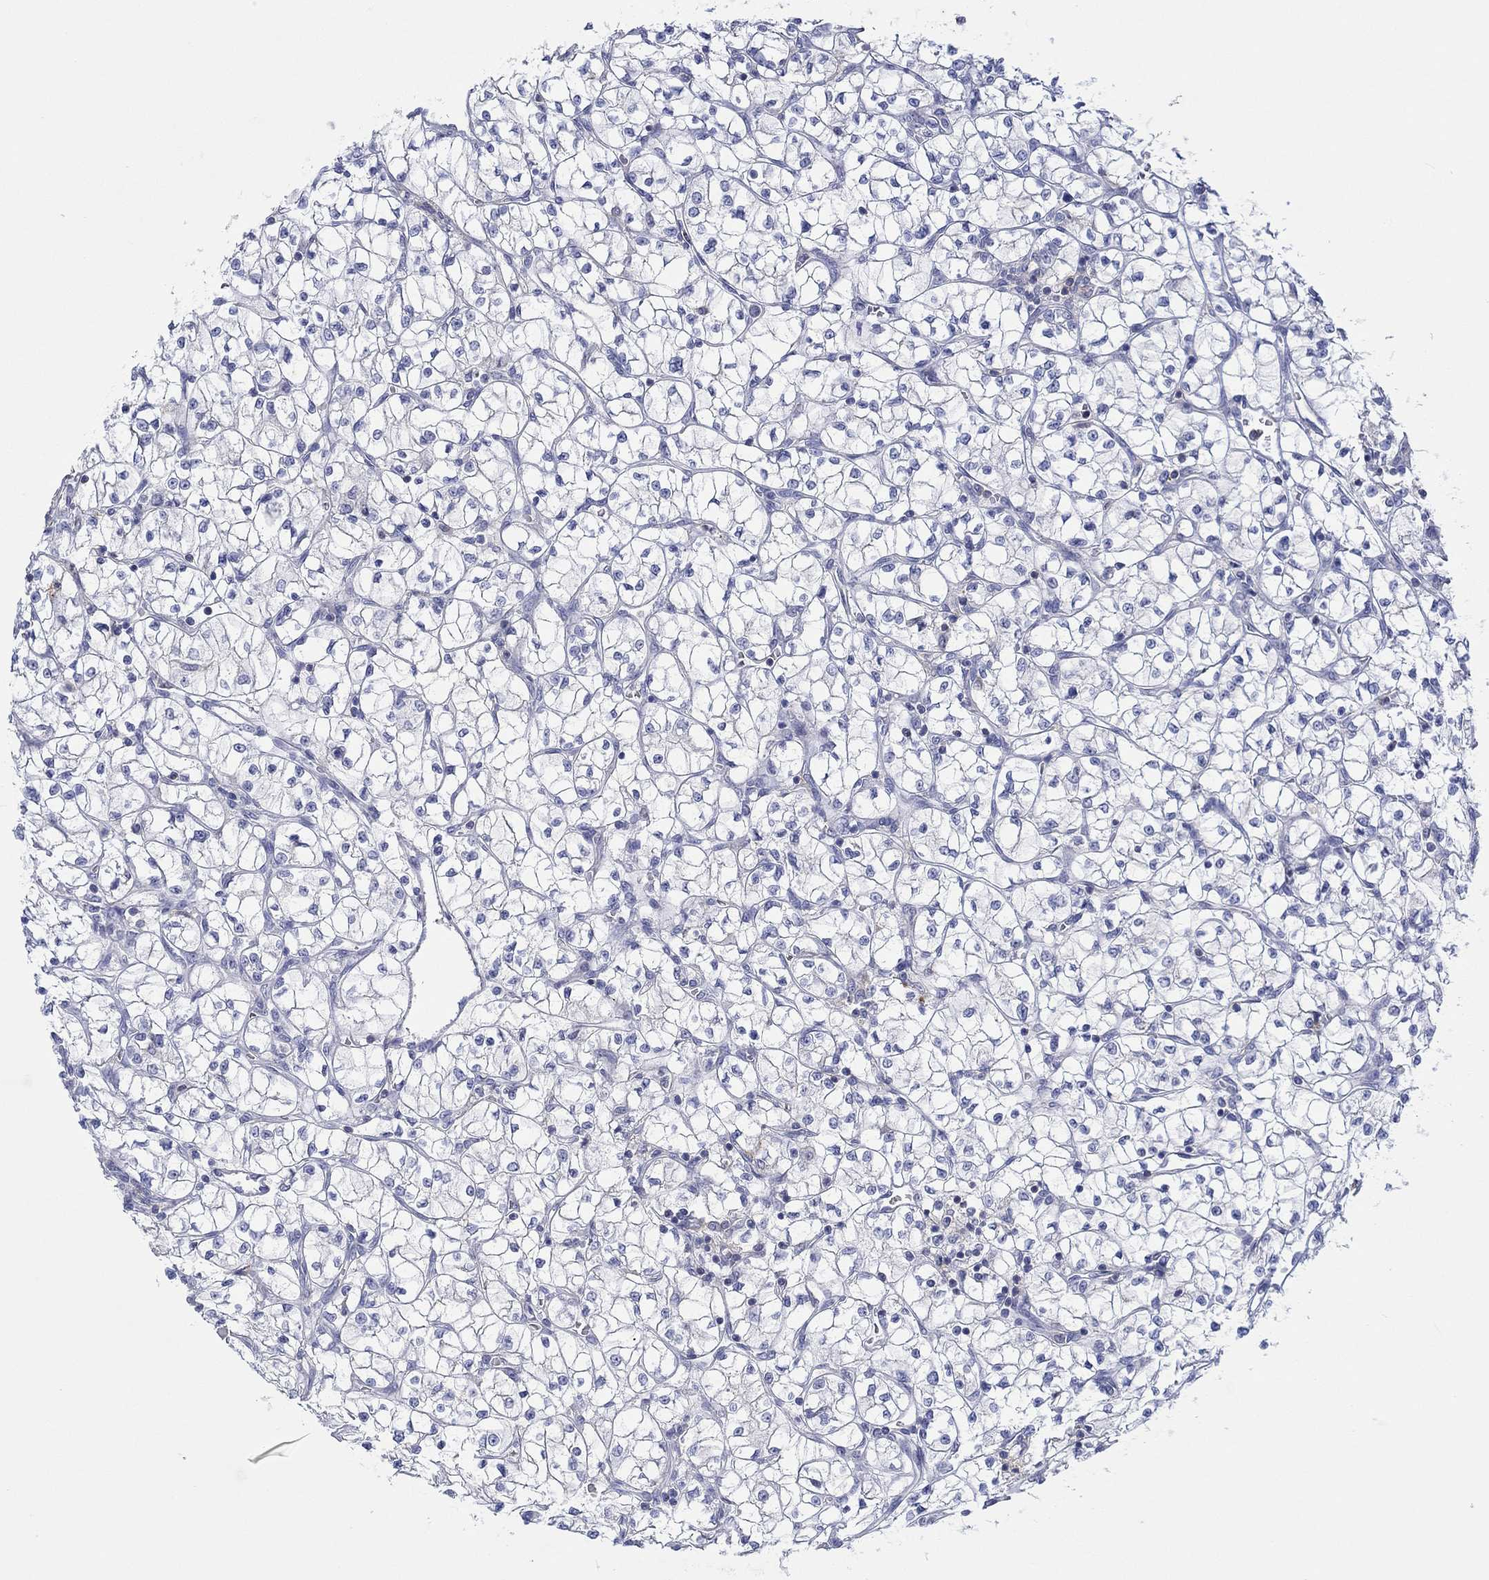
{"staining": {"intensity": "negative", "quantity": "none", "location": "none"}, "tissue": "renal cancer", "cell_type": "Tumor cells", "image_type": "cancer", "snomed": [{"axis": "morphology", "description": "Adenocarcinoma, NOS"}, {"axis": "topography", "description": "Kidney"}], "caption": "Micrograph shows no significant protein expression in tumor cells of renal cancer (adenocarcinoma).", "gene": "PPIL6", "patient": {"sex": "female", "age": 64}}